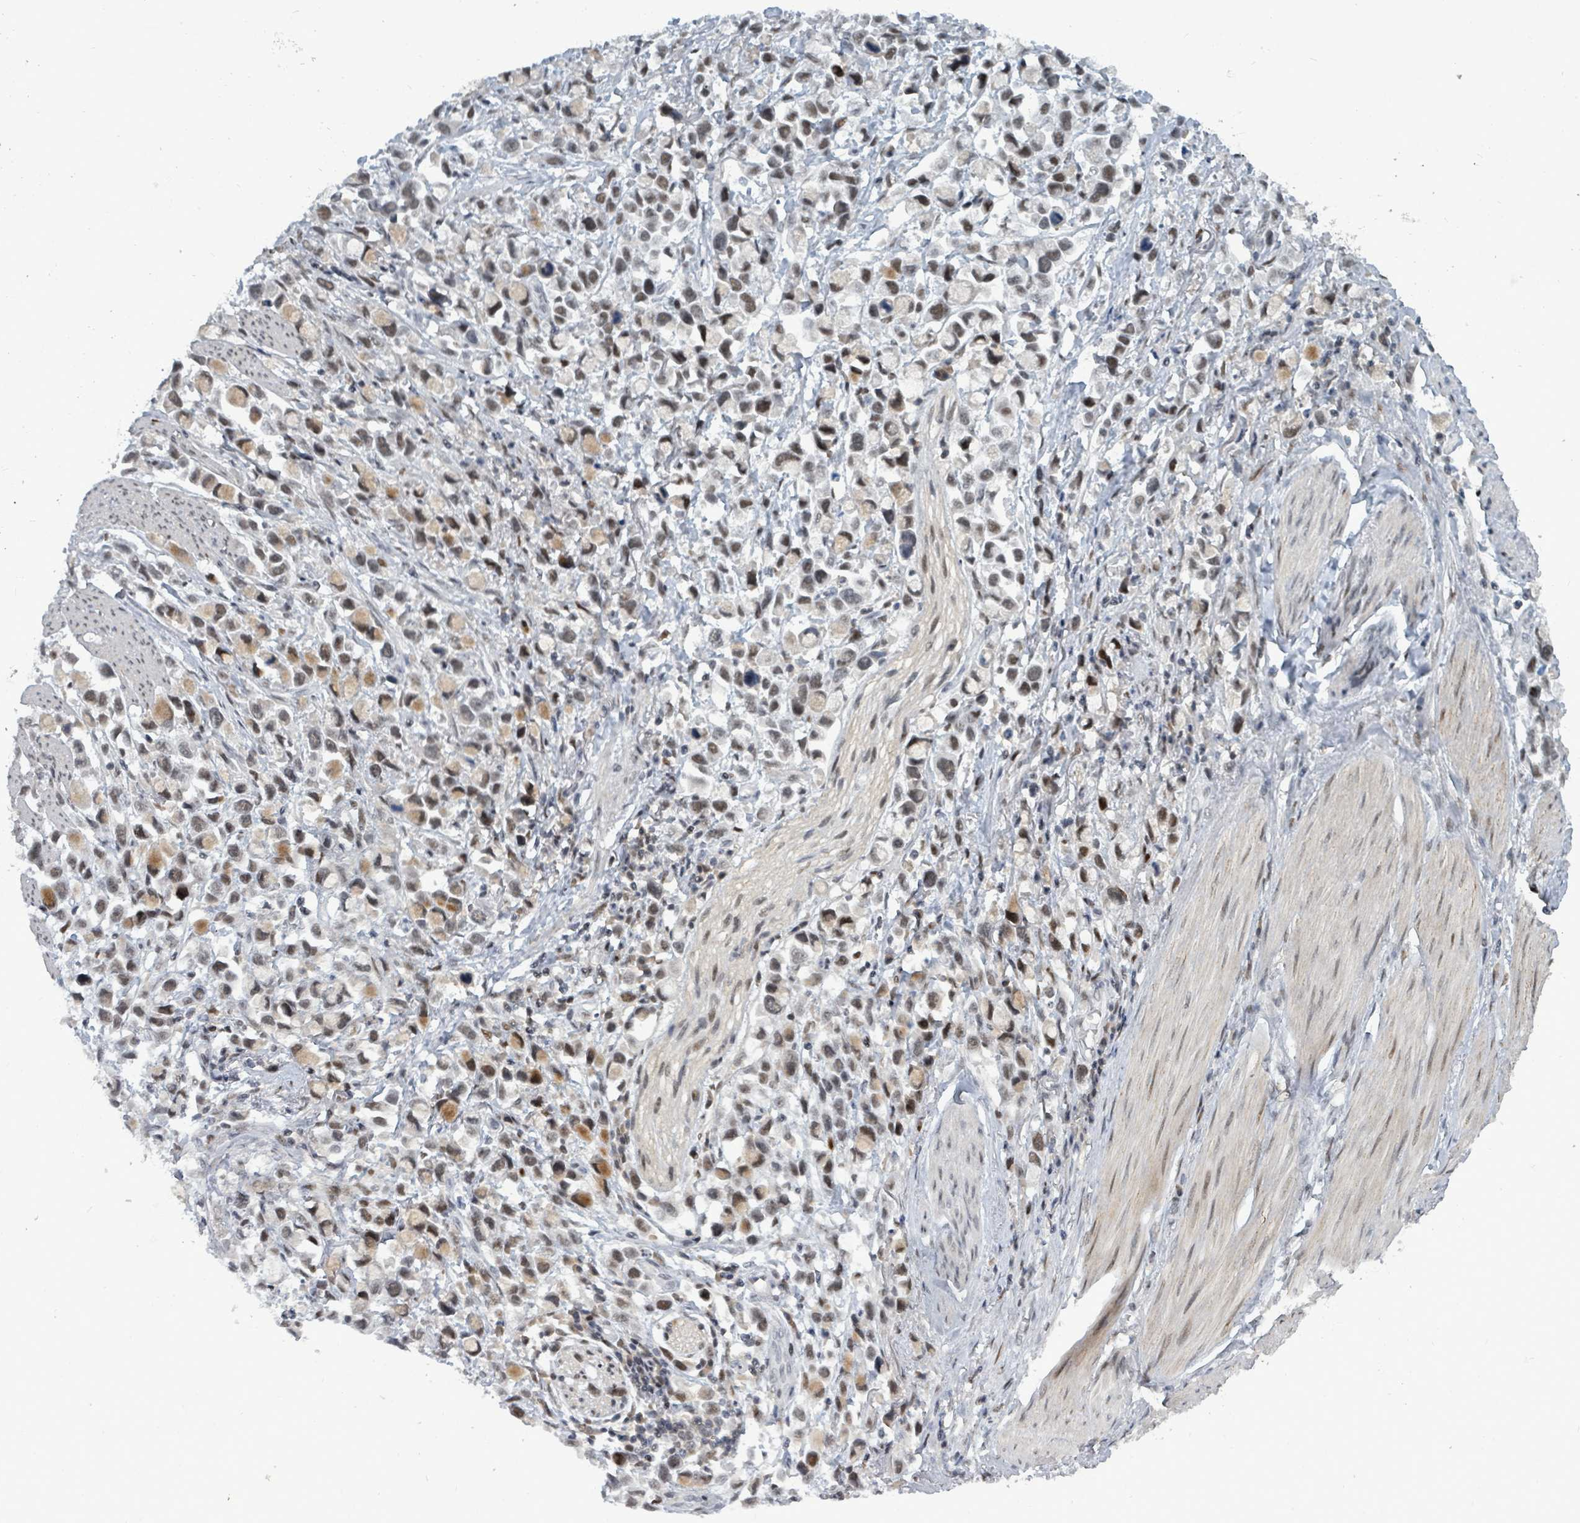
{"staining": {"intensity": "weak", "quantity": ">75%", "location": "nuclear"}, "tissue": "stomach cancer", "cell_type": "Tumor cells", "image_type": "cancer", "snomed": [{"axis": "morphology", "description": "Adenocarcinoma, NOS"}, {"axis": "topography", "description": "Stomach"}], "caption": "The photomicrograph reveals staining of stomach cancer, revealing weak nuclear protein expression (brown color) within tumor cells.", "gene": "UCK1", "patient": {"sex": "female", "age": 81}}